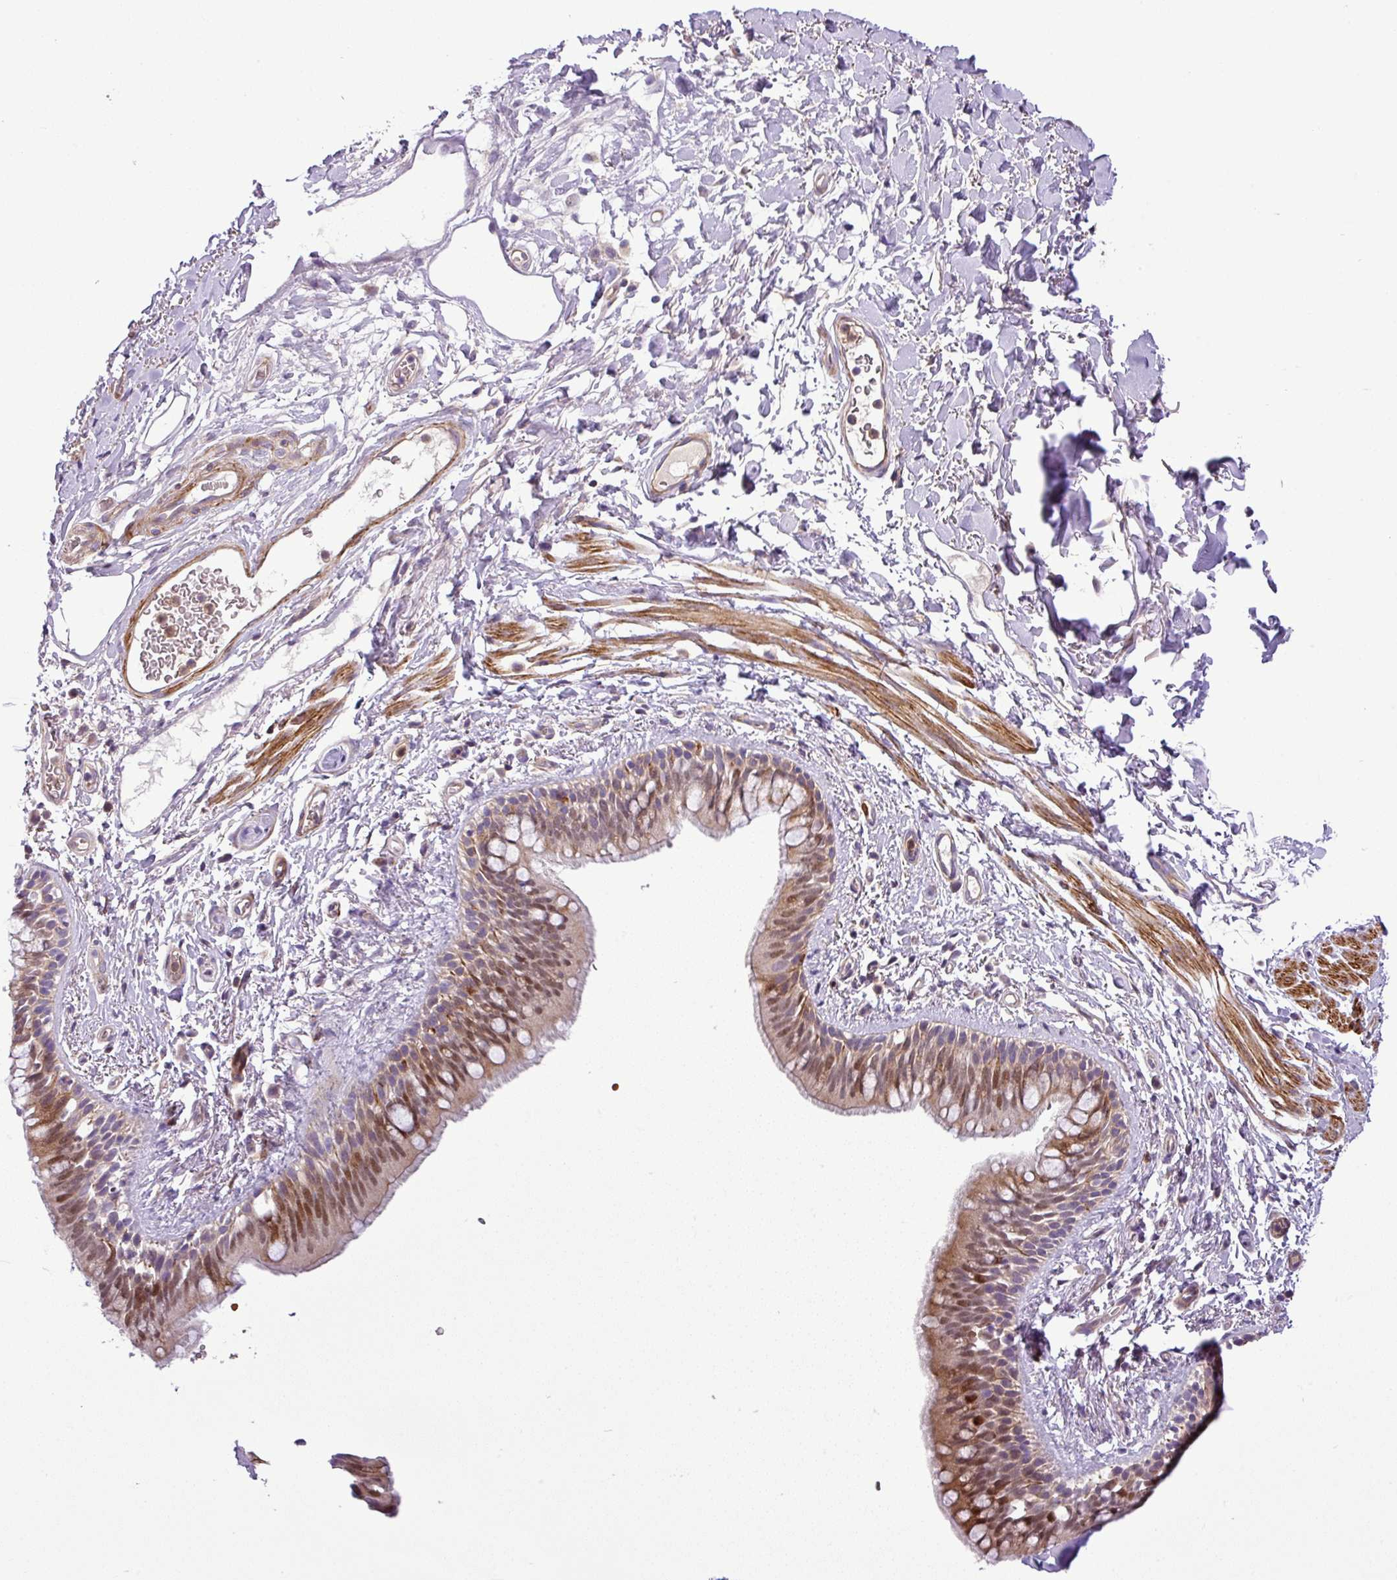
{"staining": {"intensity": "moderate", "quantity": "25%-75%", "location": "nuclear"}, "tissue": "bronchus", "cell_type": "Respiratory epithelial cells", "image_type": "normal", "snomed": [{"axis": "morphology", "description": "Normal tissue, NOS"}, {"axis": "morphology", "description": "Squamous cell carcinoma, NOS"}, {"axis": "topography", "description": "Bronchus"}, {"axis": "topography", "description": "Lung"}], "caption": "Immunohistochemical staining of benign bronchus reveals 25%-75% levels of moderate nuclear protein staining in about 25%-75% of respiratory epithelial cells. Immunohistochemistry stains the protein in brown and the nuclei are stained blue.", "gene": "NBEAL2", "patient": {"sex": "female", "age": 70}}